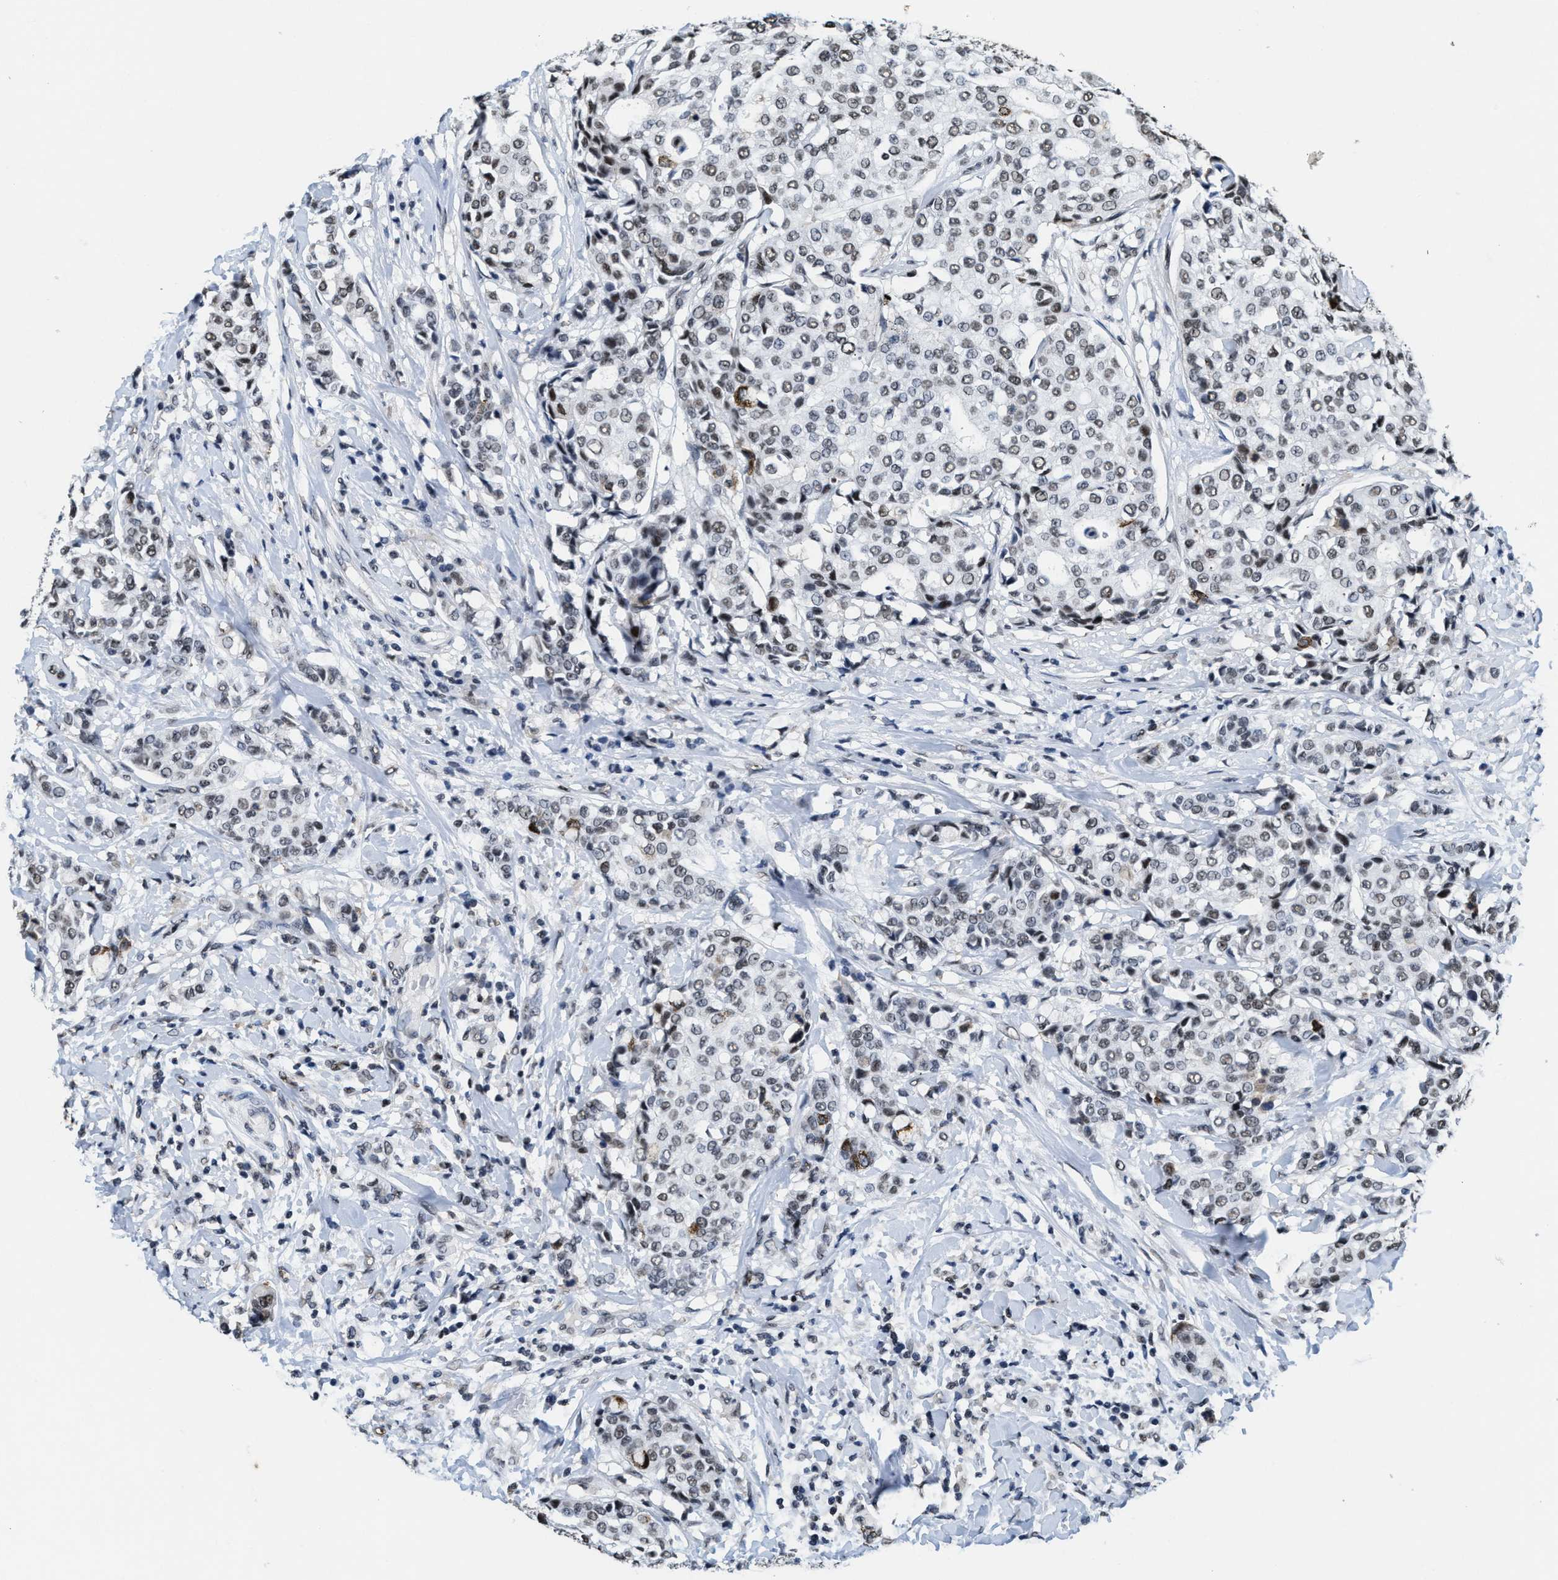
{"staining": {"intensity": "weak", "quantity": "25%-75%", "location": "nuclear"}, "tissue": "breast cancer", "cell_type": "Tumor cells", "image_type": "cancer", "snomed": [{"axis": "morphology", "description": "Duct carcinoma"}, {"axis": "topography", "description": "Breast"}], "caption": "The image exhibits a brown stain indicating the presence of a protein in the nuclear of tumor cells in intraductal carcinoma (breast).", "gene": "SUPT16H", "patient": {"sex": "female", "age": 27}}